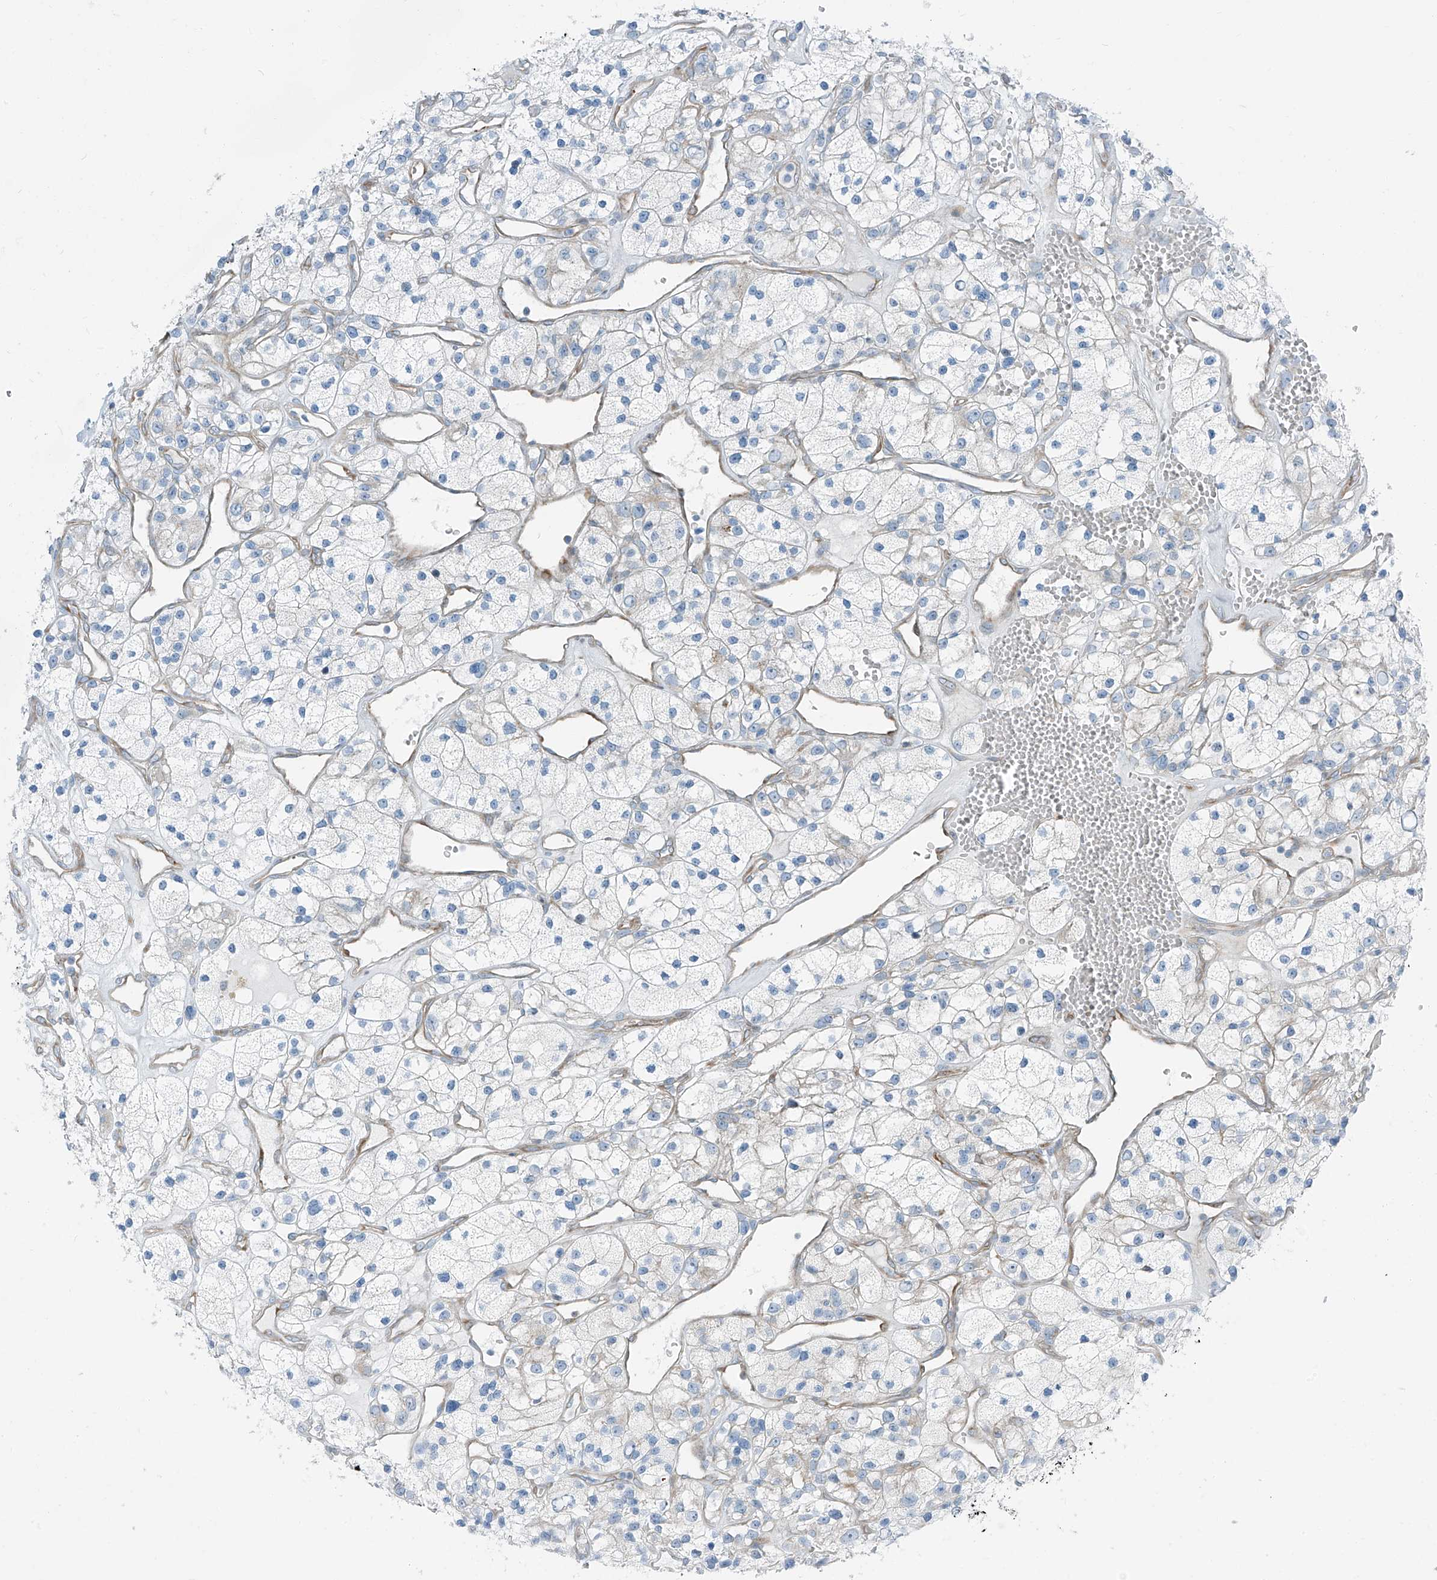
{"staining": {"intensity": "negative", "quantity": "none", "location": "none"}, "tissue": "renal cancer", "cell_type": "Tumor cells", "image_type": "cancer", "snomed": [{"axis": "morphology", "description": "Adenocarcinoma, NOS"}, {"axis": "topography", "description": "Kidney"}], "caption": "DAB (3,3'-diaminobenzidine) immunohistochemical staining of human adenocarcinoma (renal) displays no significant staining in tumor cells. The staining is performed using DAB (3,3'-diaminobenzidine) brown chromogen with nuclei counter-stained in using hematoxylin.", "gene": "HIC2", "patient": {"sex": "female", "age": 57}}